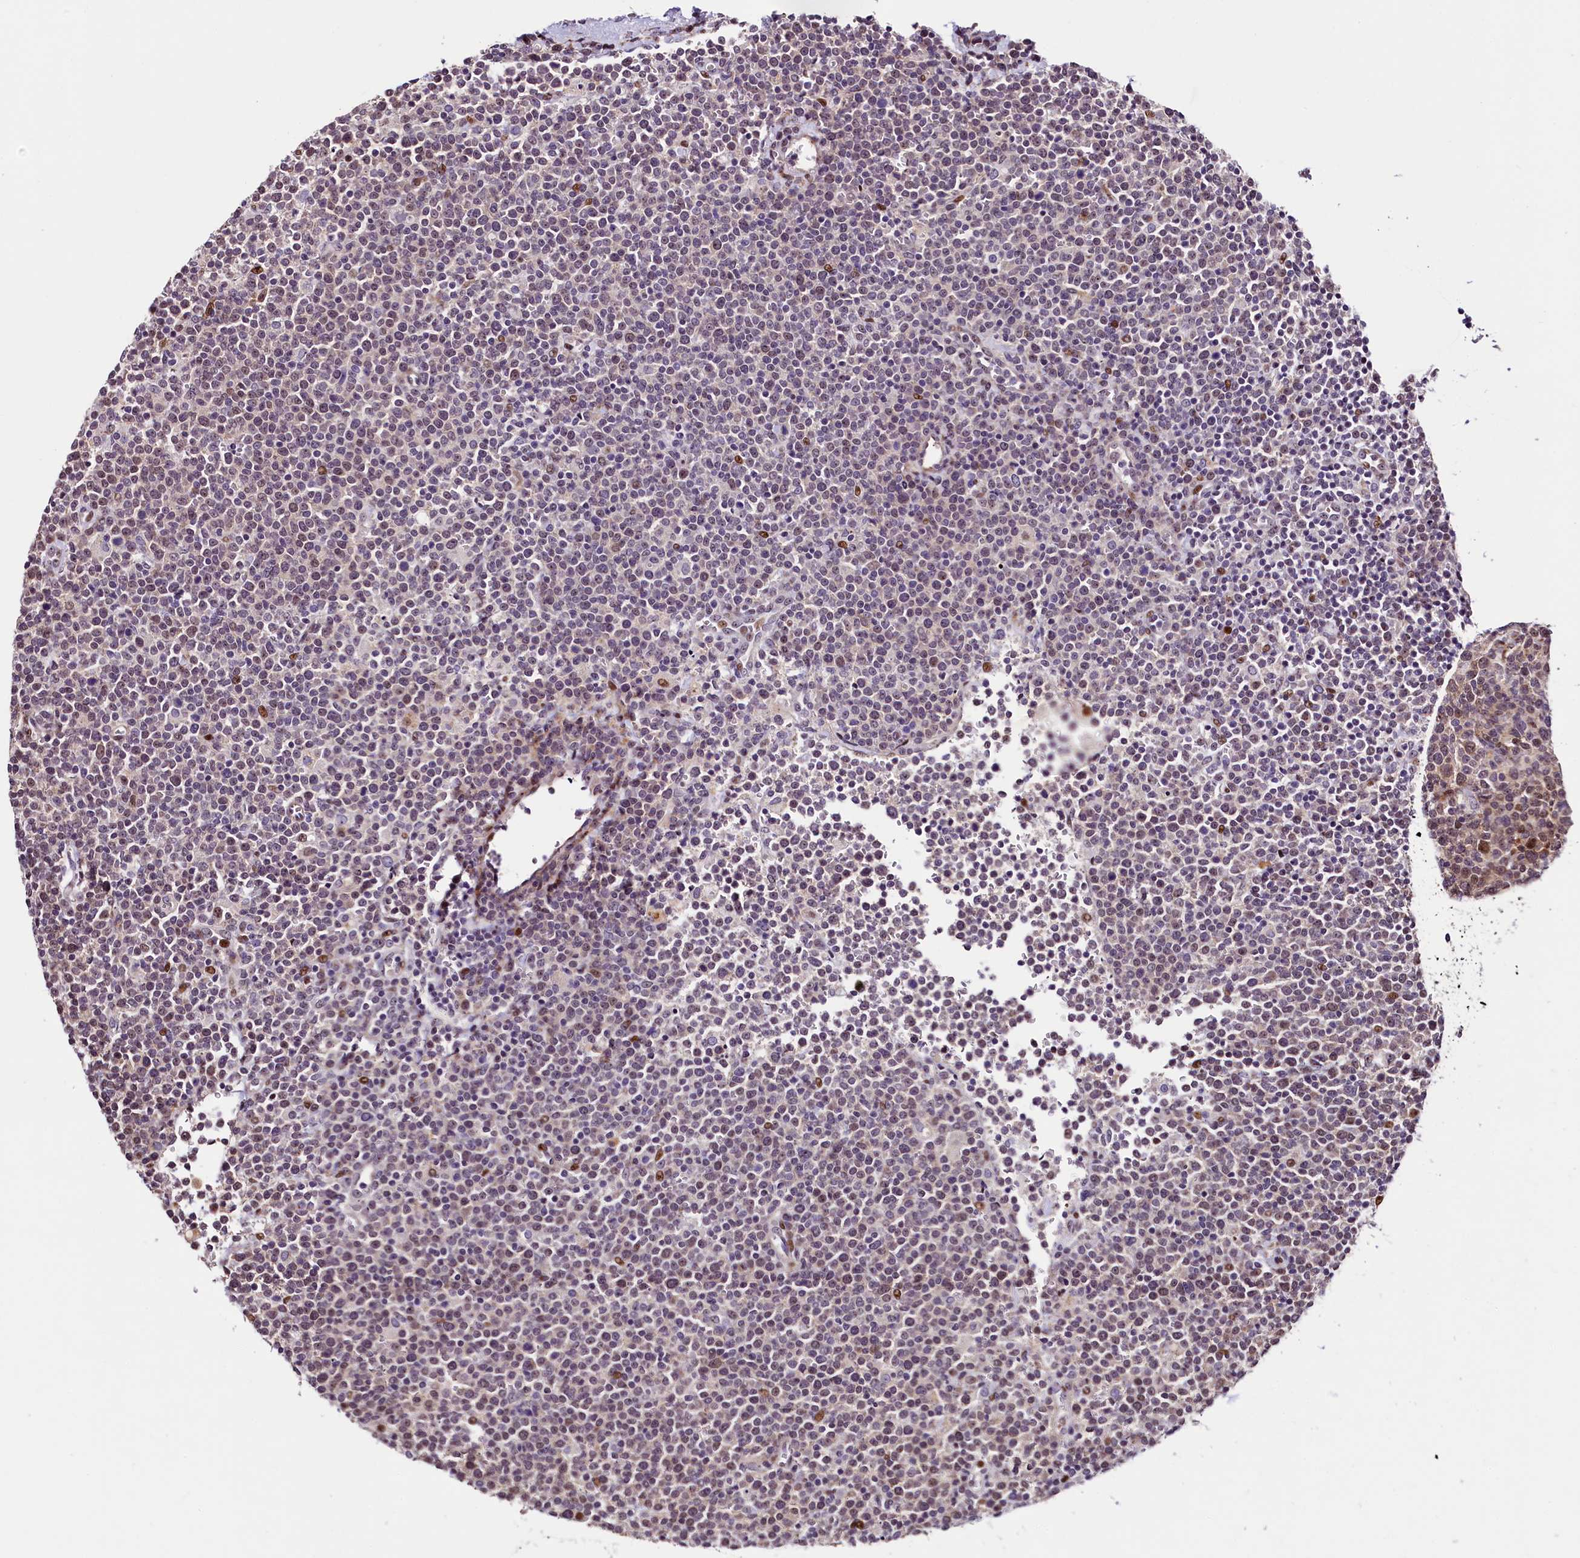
{"staining": {"intensity": "moderate", "quantity": "<25%", "location": "nuclear"}, "tissue": "lymphoma", "cell_type": "Tumor cells", "image_type": "cancer", "snomed": [{"axis": "morphology", "description": "Malignant lymphoma, non-Hodgkin's type, High grade"}, {"axis": "topography", "description": "Lymph node"}], "caption": "DAB immunohistochemical staining of malignant lymphoma, non-Hodgkin's type (high-grade) displays moderate nuclear protein staining in about <25% of tumor cells.", "gene": "TRMT112", "patient": {"sex": "male", "age": 61}}